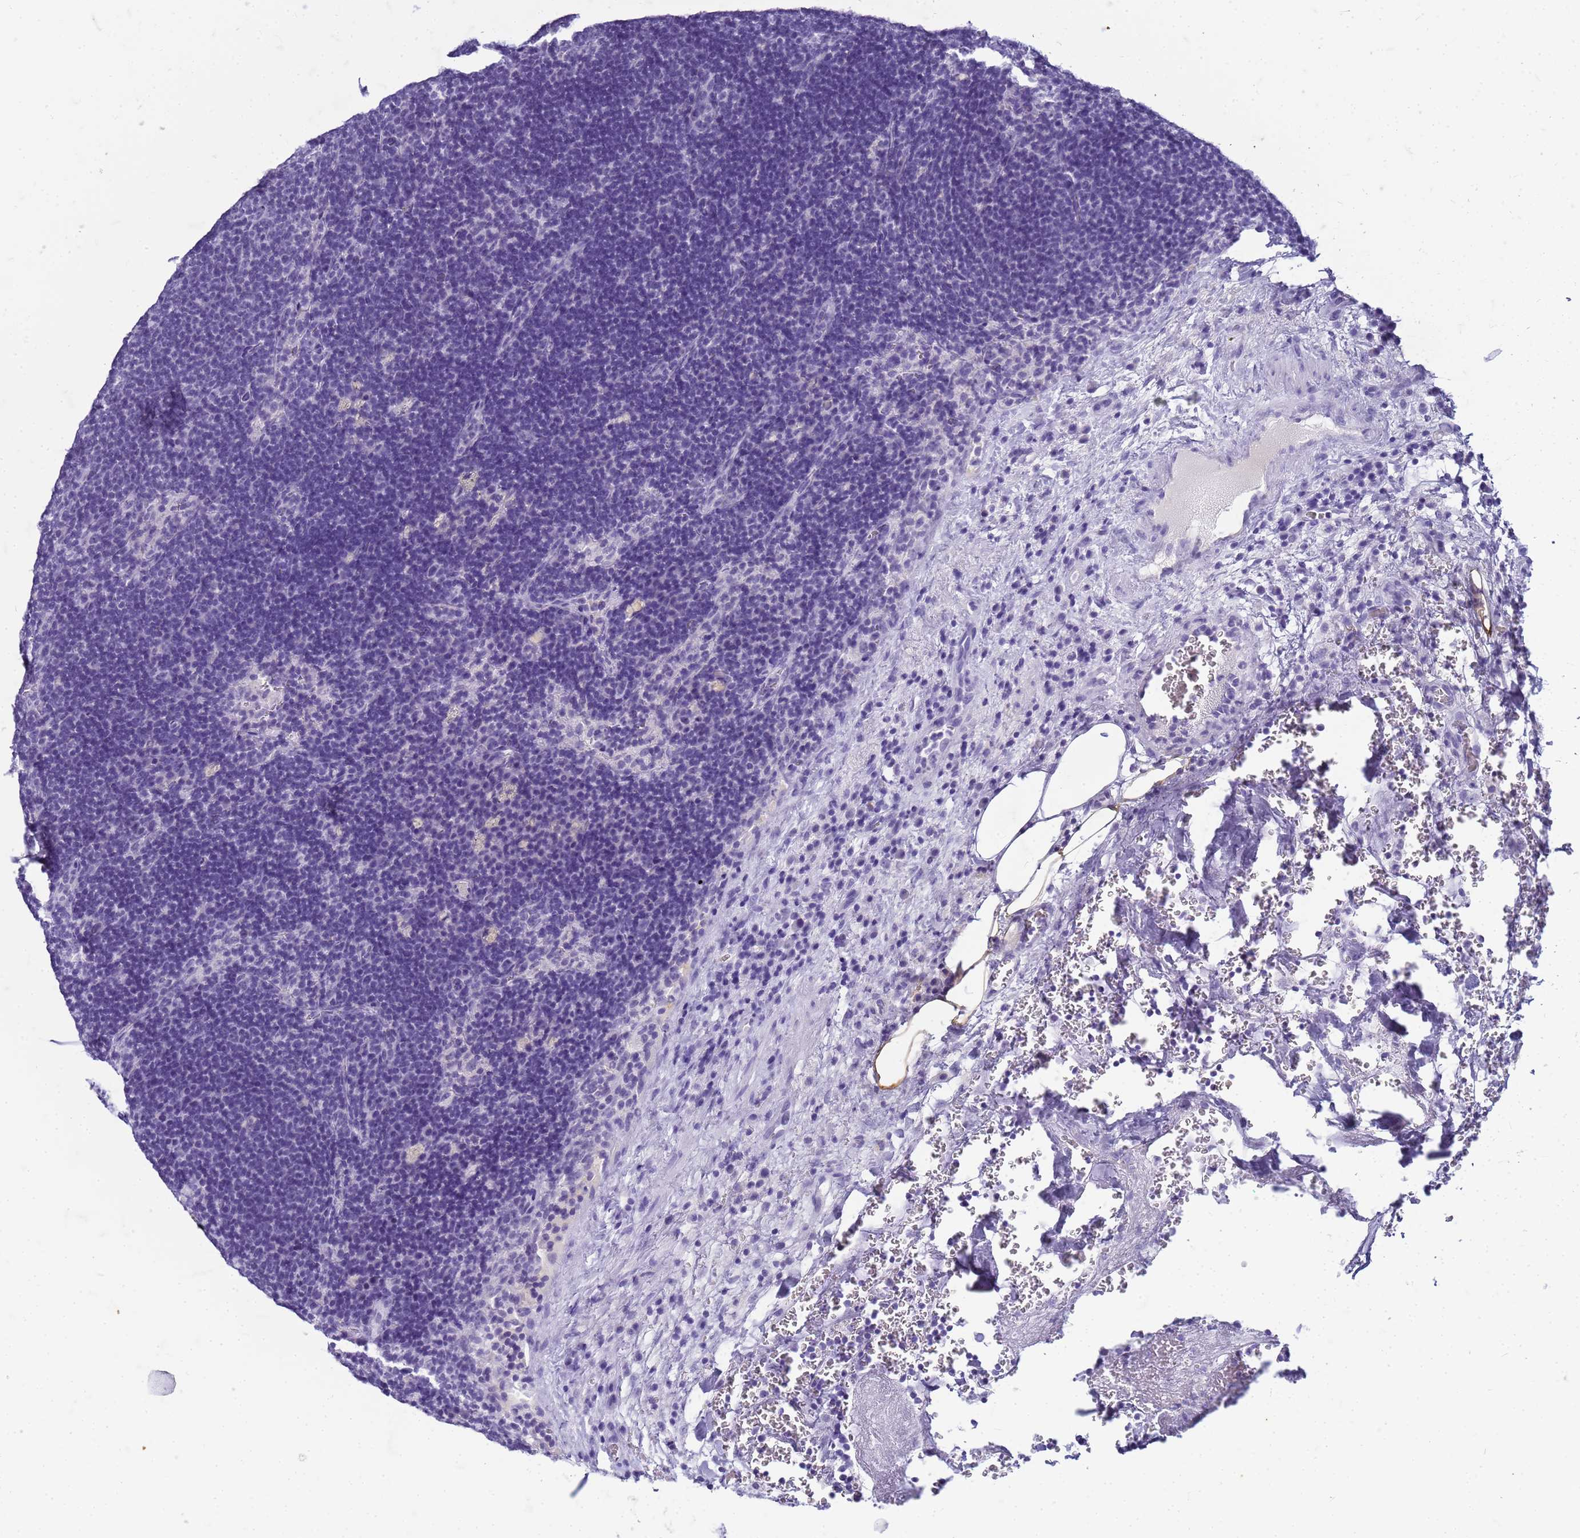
{"staining": {"intensity": "negative", "quantity": "none", "location": "none"}, "tissue": "lymph node", "cell_type": "Germinal center cells", "image_type": "normal", "snomed": [{"axis": "morphology", "description": "Normal tissue, NOS"}, {"axis": "topography", "description": "Lymph node"}], "caption": "The immunohistochemistry (IHC) photomicrograph has no significant positivity in germinal center cells of lymph node. (DAB (3,3'-diaminobenzidine) IHC visualized using brightfield microscopy, high magnification).", "gene": "CFAP100", "patient": {"sex": "female", "age": 70}}